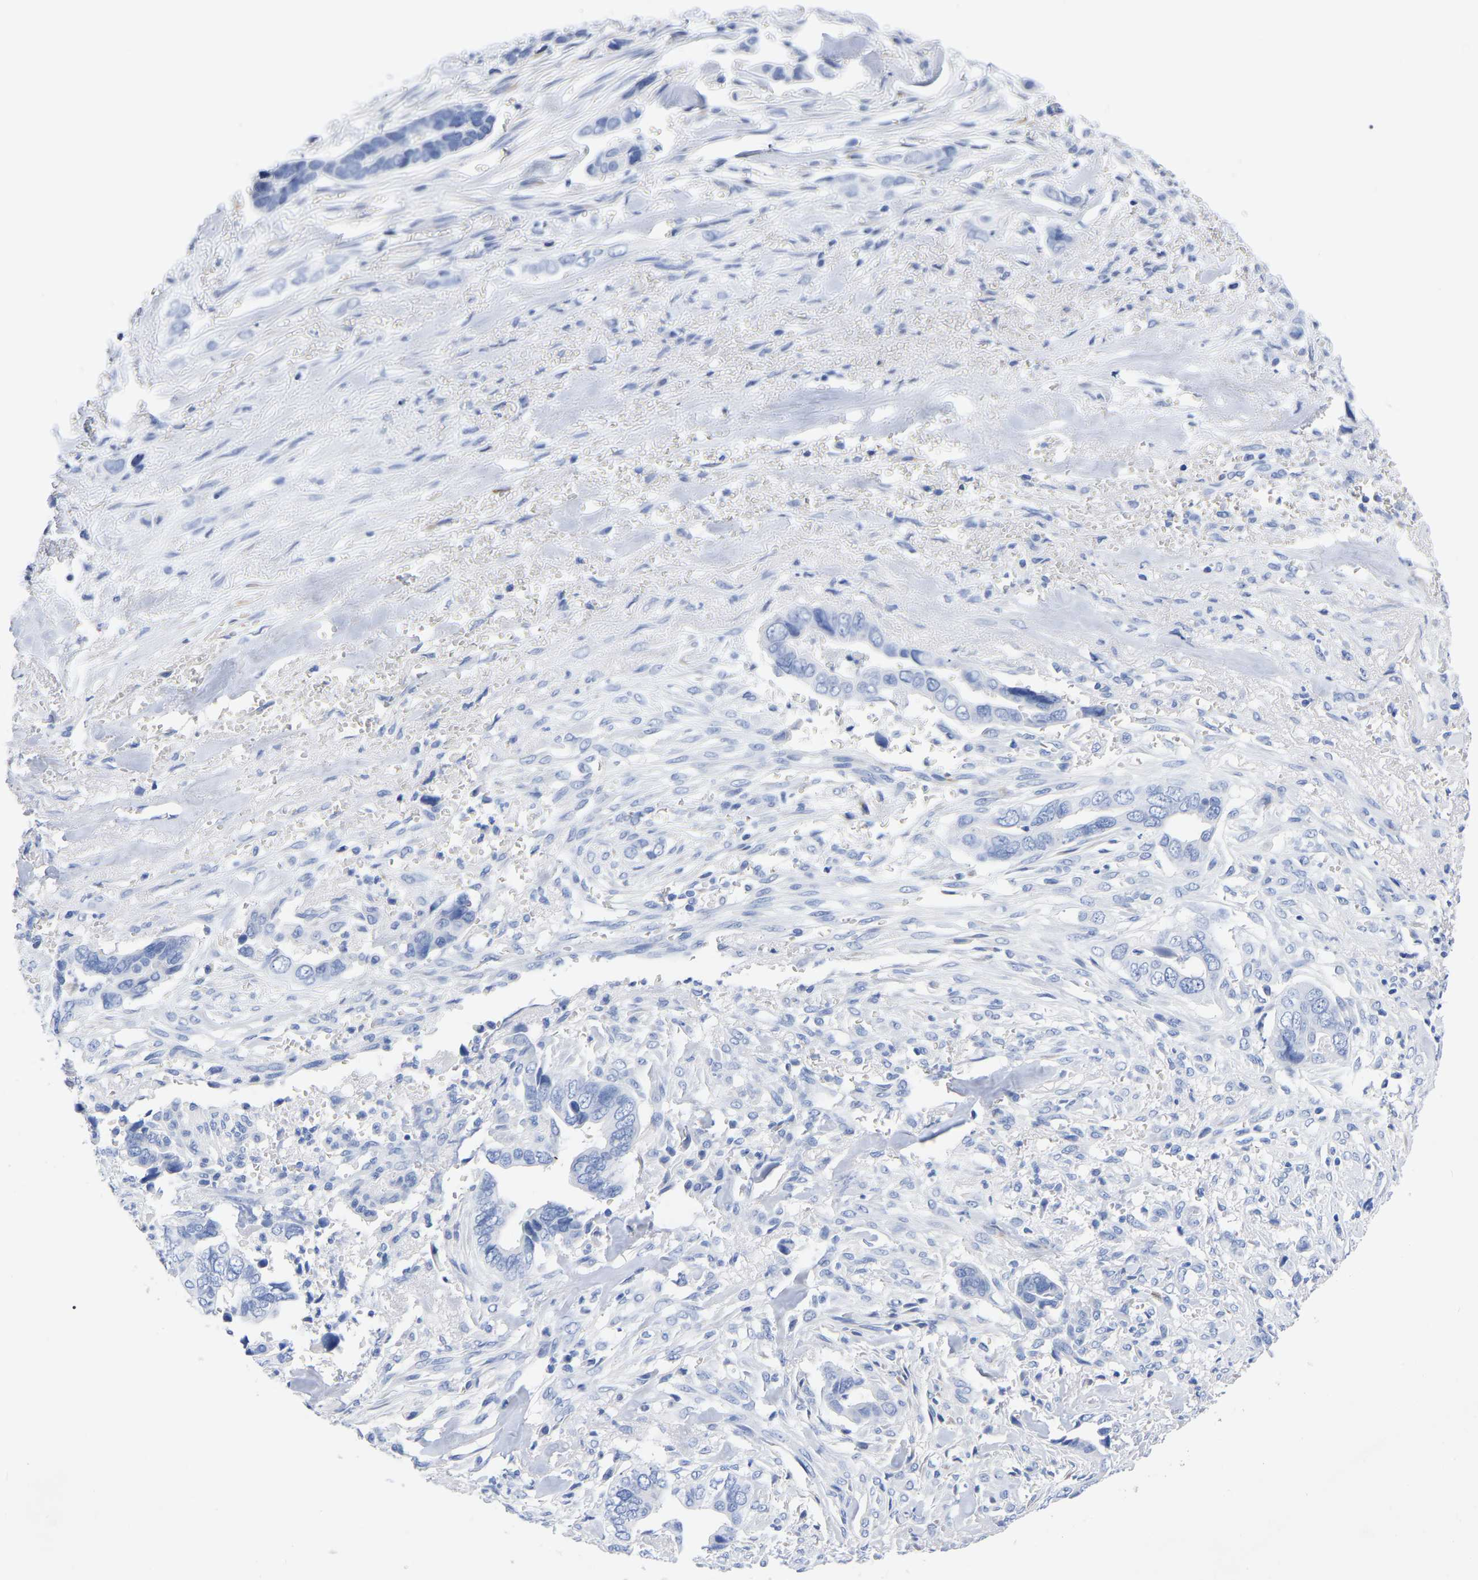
{"staining": {"intensity": "negative", "quantity": "none", "location": "none"}, "tissue": "liver cancer", "cell_type": "Tumor cells", "image_type": "cancer", "snomed": [{"axis": "morphology", "description": "Cholangiocarcinoma"}, {"axis": "topography", "description": "Liver"}], "caption": "Tumor cells are negative for brown protein staining in liver cancer.", "gene": "HAPLN1", "patient": {"sex": "female", "age": 79}}